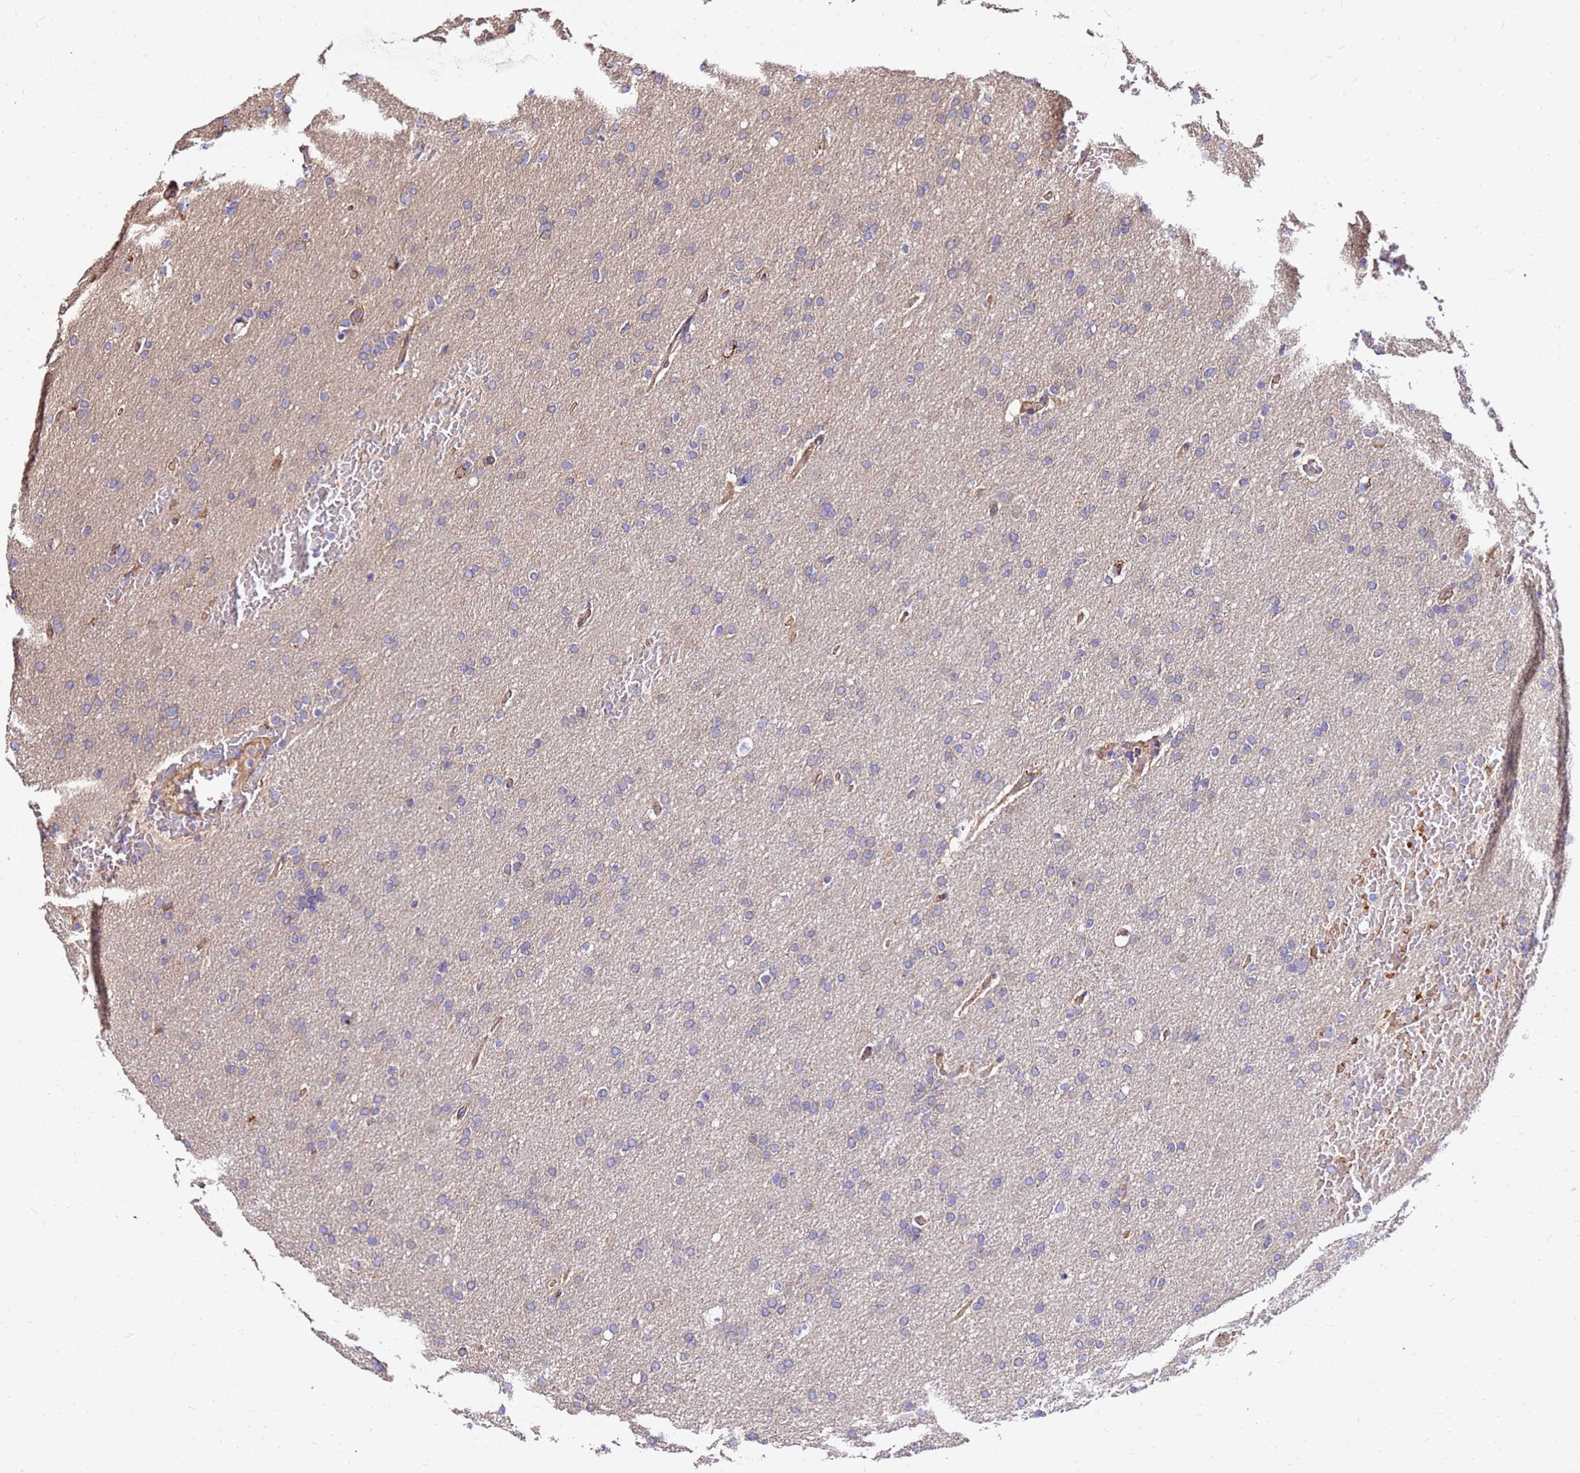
{"staining": {"intensity": "weak", "quantity": "<25%", "location": "cytoplasmic/membranous"}, "tissue": "glioma", "cell_type": "Tumor cells", "image_type": "cancer", "snomed": [{"axis": "morphology", "description": "Glioma, malignant, High grade"}, {"axis": "topography", "description": "Cerebral cortex"}], "caption": "High power microscopy histopathology image of an immunohistochemistry image of glioma, revealing no significant staining in tumor cells.", "gene": "WWC2", "patient": {"sex": "female", "age": 36}}